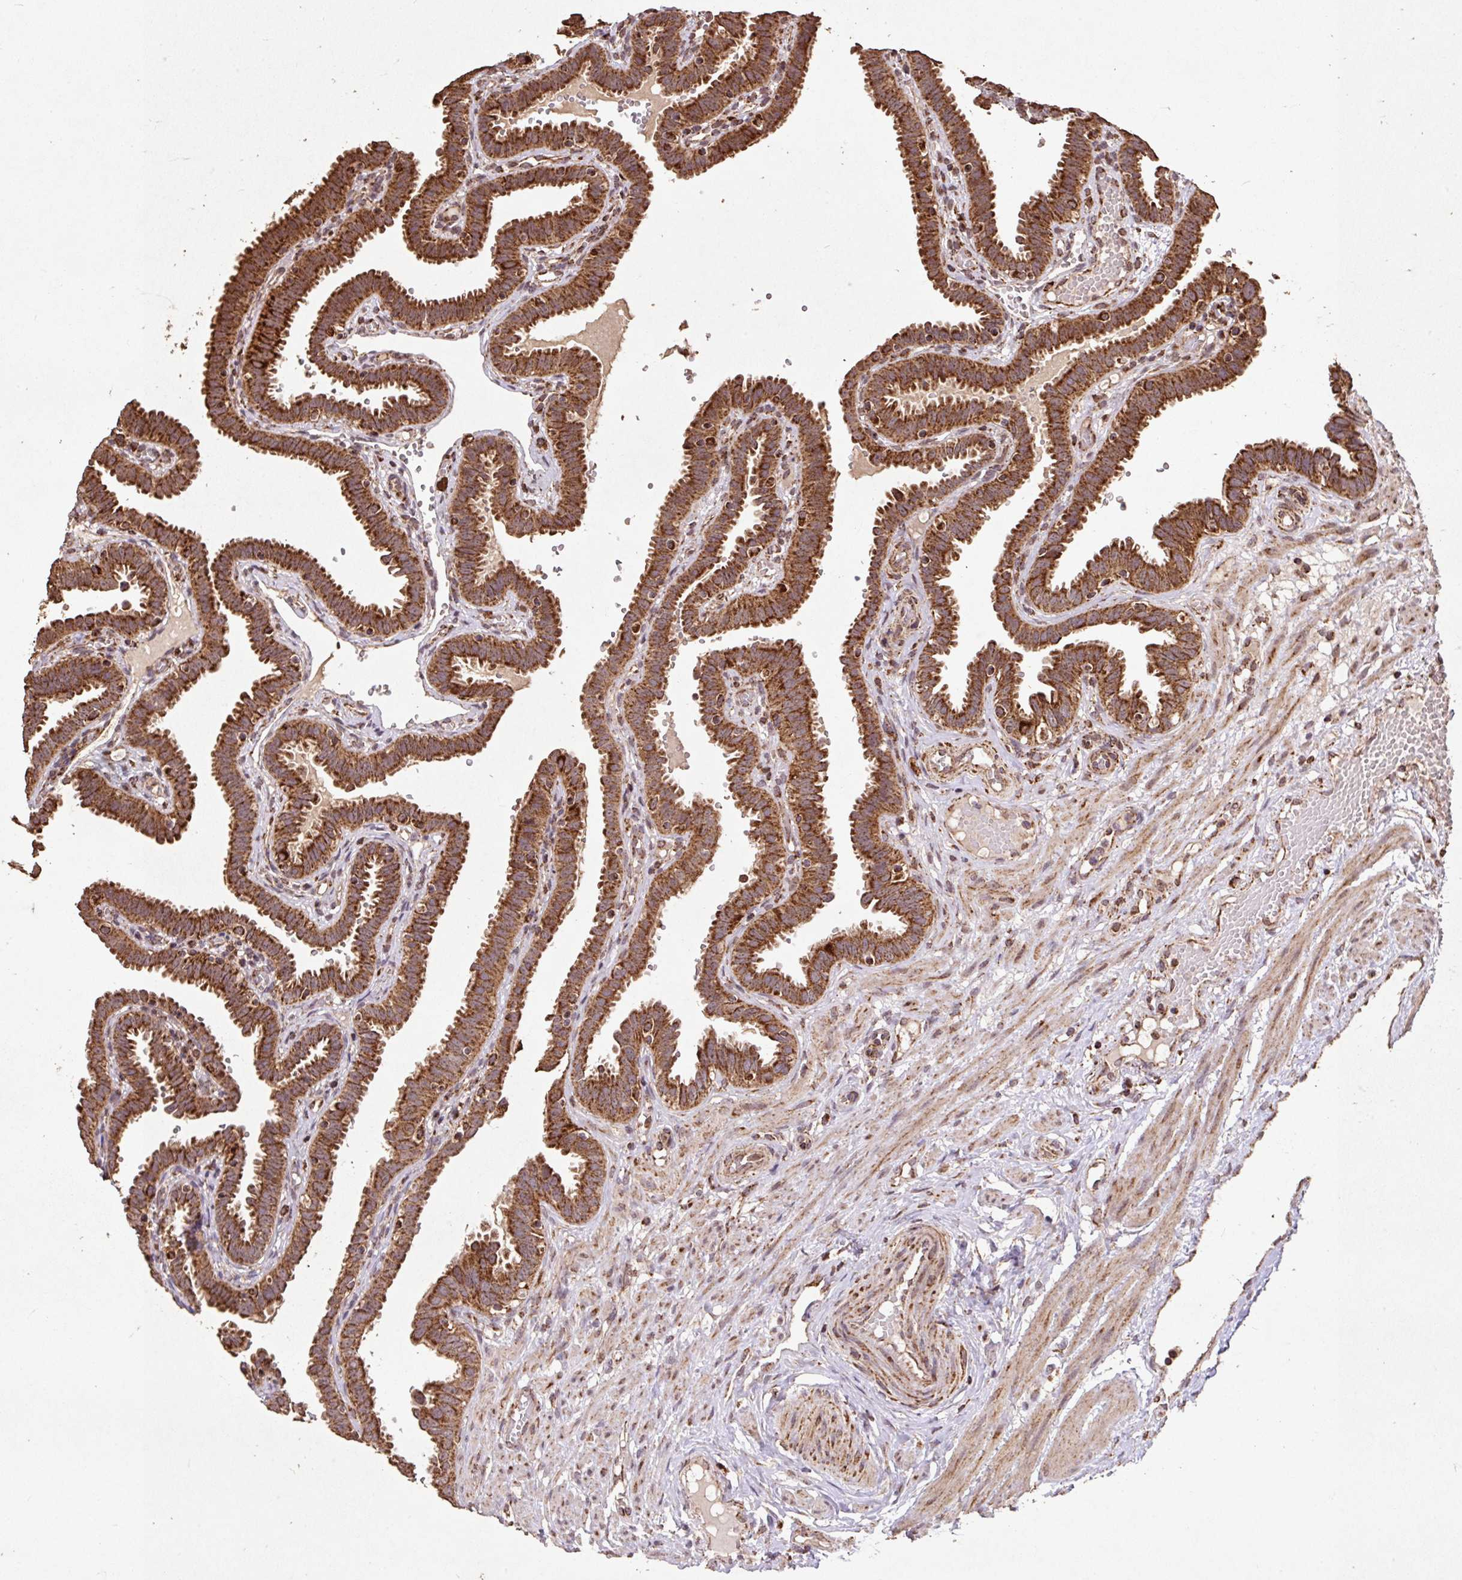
{"staining": {"intensity": "strong", "quantity": ">75%", "location": "cytoplasmic/membranous"}, "tissue": "fallopian tube", "cell_type": "Glandular cells", "image_type": "normal", "snomed": [{"axis": "morphology", "description": "Normal tissue, NOS"}, {"axis": "topography", "description": "Fallopian tube"}], "caption": "Immunohistochemical staining of benign human fallopian tube demonstrates strong cytoplasmic/membranous protein expression in about >75% of glandular cells. (Brightfield microscopy of DAB IHC at high magnification).", "gene": "ATP5F1A", "patient": {"sex": "female", "age": 37}}